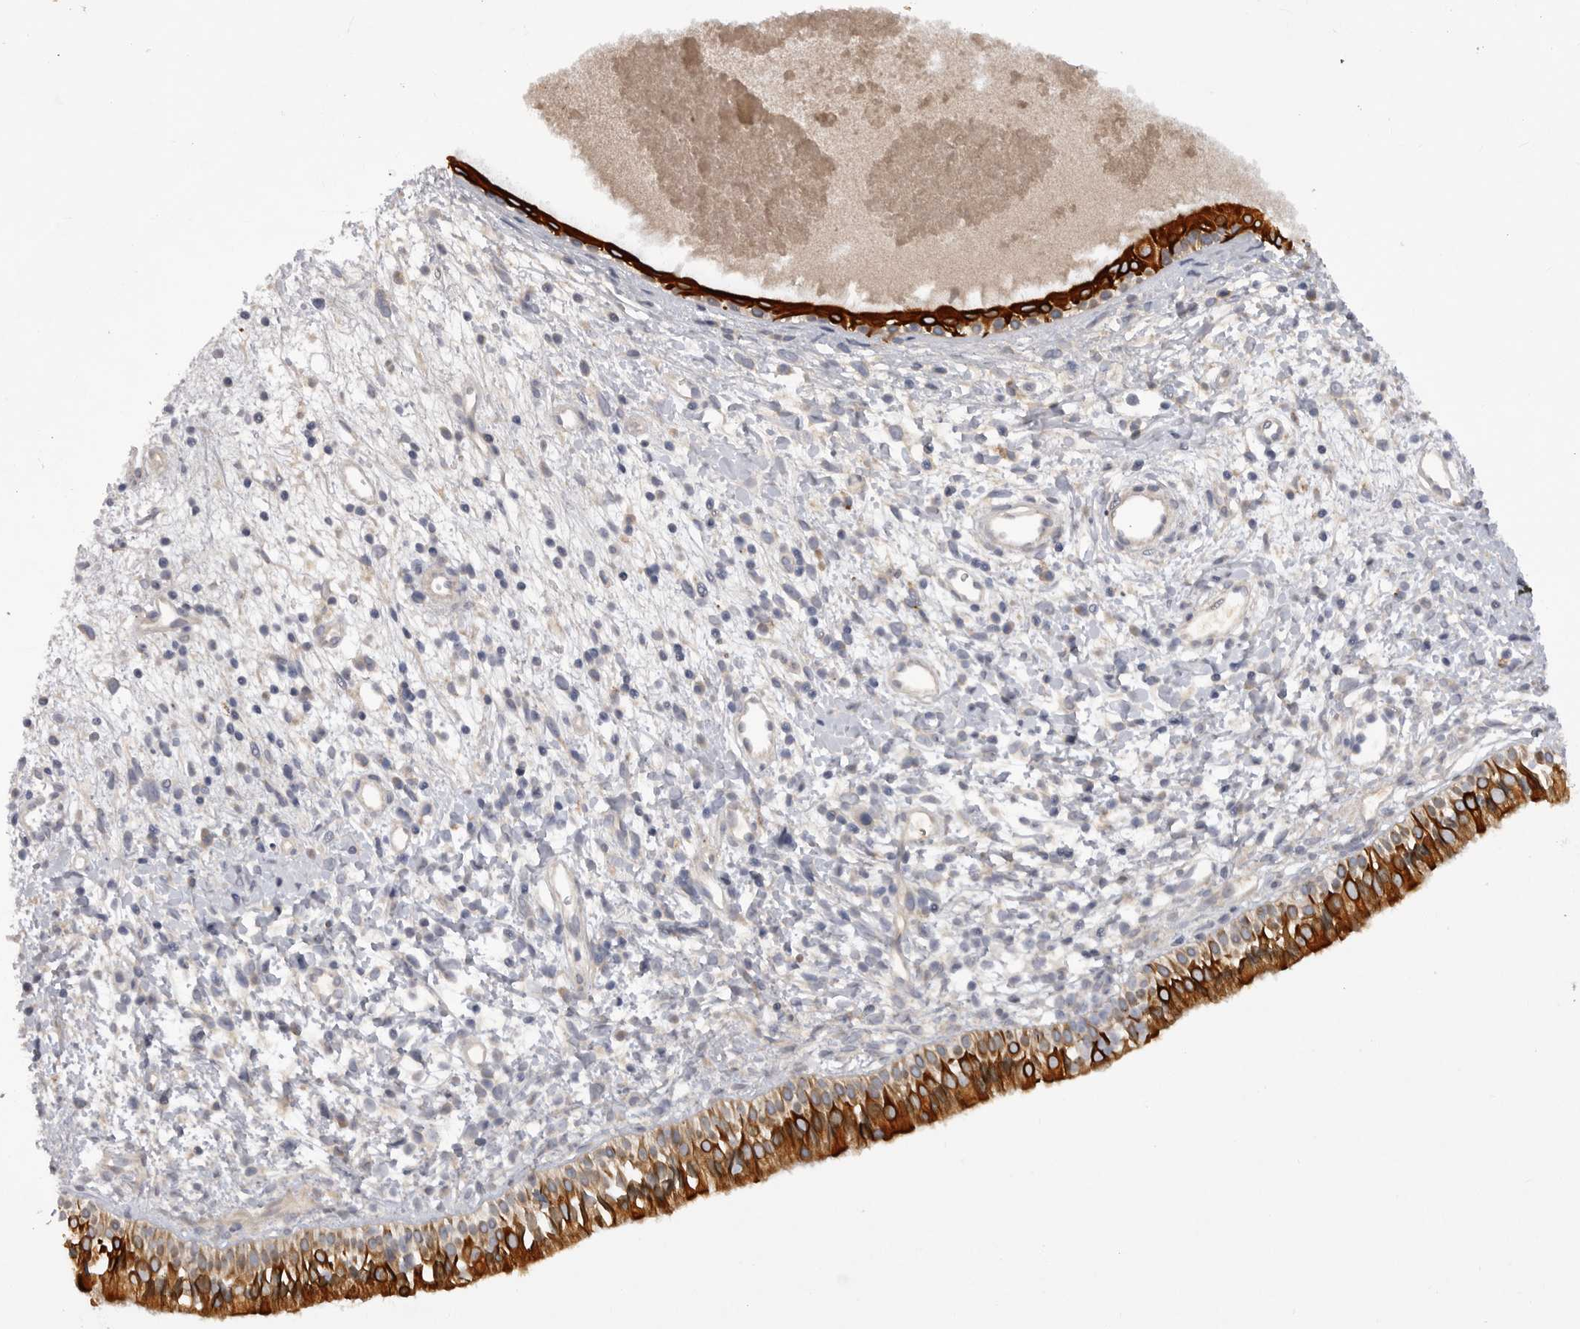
{"staining": {"intensity": "strong", "quantity": "25%-75%", "location": "cytoplasmic/membranous"}, "tissue": "nasopharynx", "cell_type": "Respiratory epithelial cells", "image_type": "normal", "snomed": [{"axis": "morphology", "description": "Normal tissue, NOS"}, {"axis": "topography", "description": "Nasopharynx"}], "caption": "Strong cytoplasmic/membranous positivity for a protein is identified in about 25%-75% of respiratory epithelial cells of unremarkable nasopharynx using immunohistochemistry.", "gene": "DHDDS", "patient": {"sex": "male", "age": 22}}